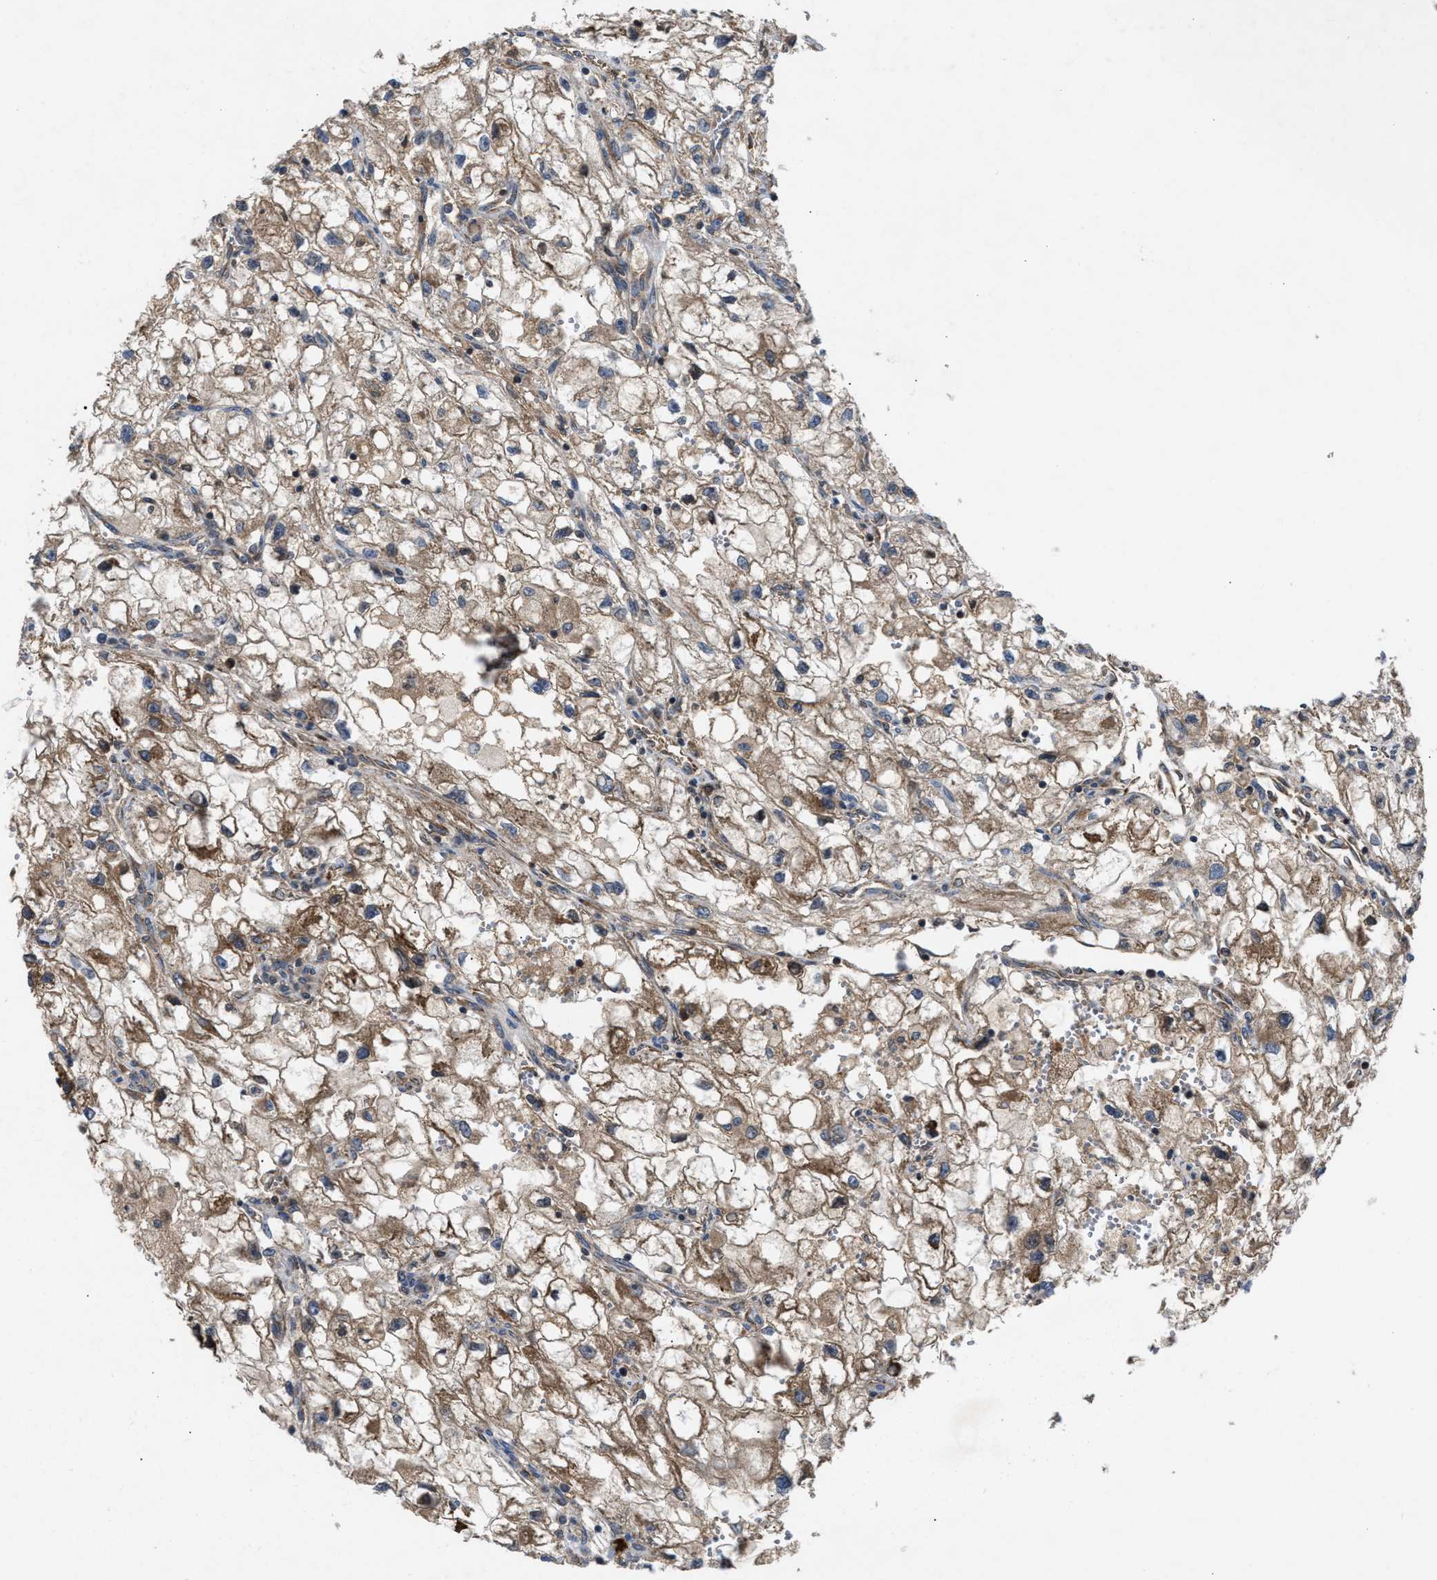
{"staining": {"intensity": "moderate", "quantity": ">75%", "location": "cytoplasmic/membranous"}, "tissue": "renal cancer", "cell_type": "Tumor cells", "image_type": "cancer", "snomed": [{"axis": "morphology", "description": "Adenocarcinoma, NOS"}, {"axis": "topography", "description": "Kidney"}], "caption": "Immunohistochemical staining of renal adenocarcinoma exhibits moderate cytoplasmic/membranous protein expression in about >75% of tumor cells.", "gene": "TACO1", "patient": {"sex": "female", "age": 70}}